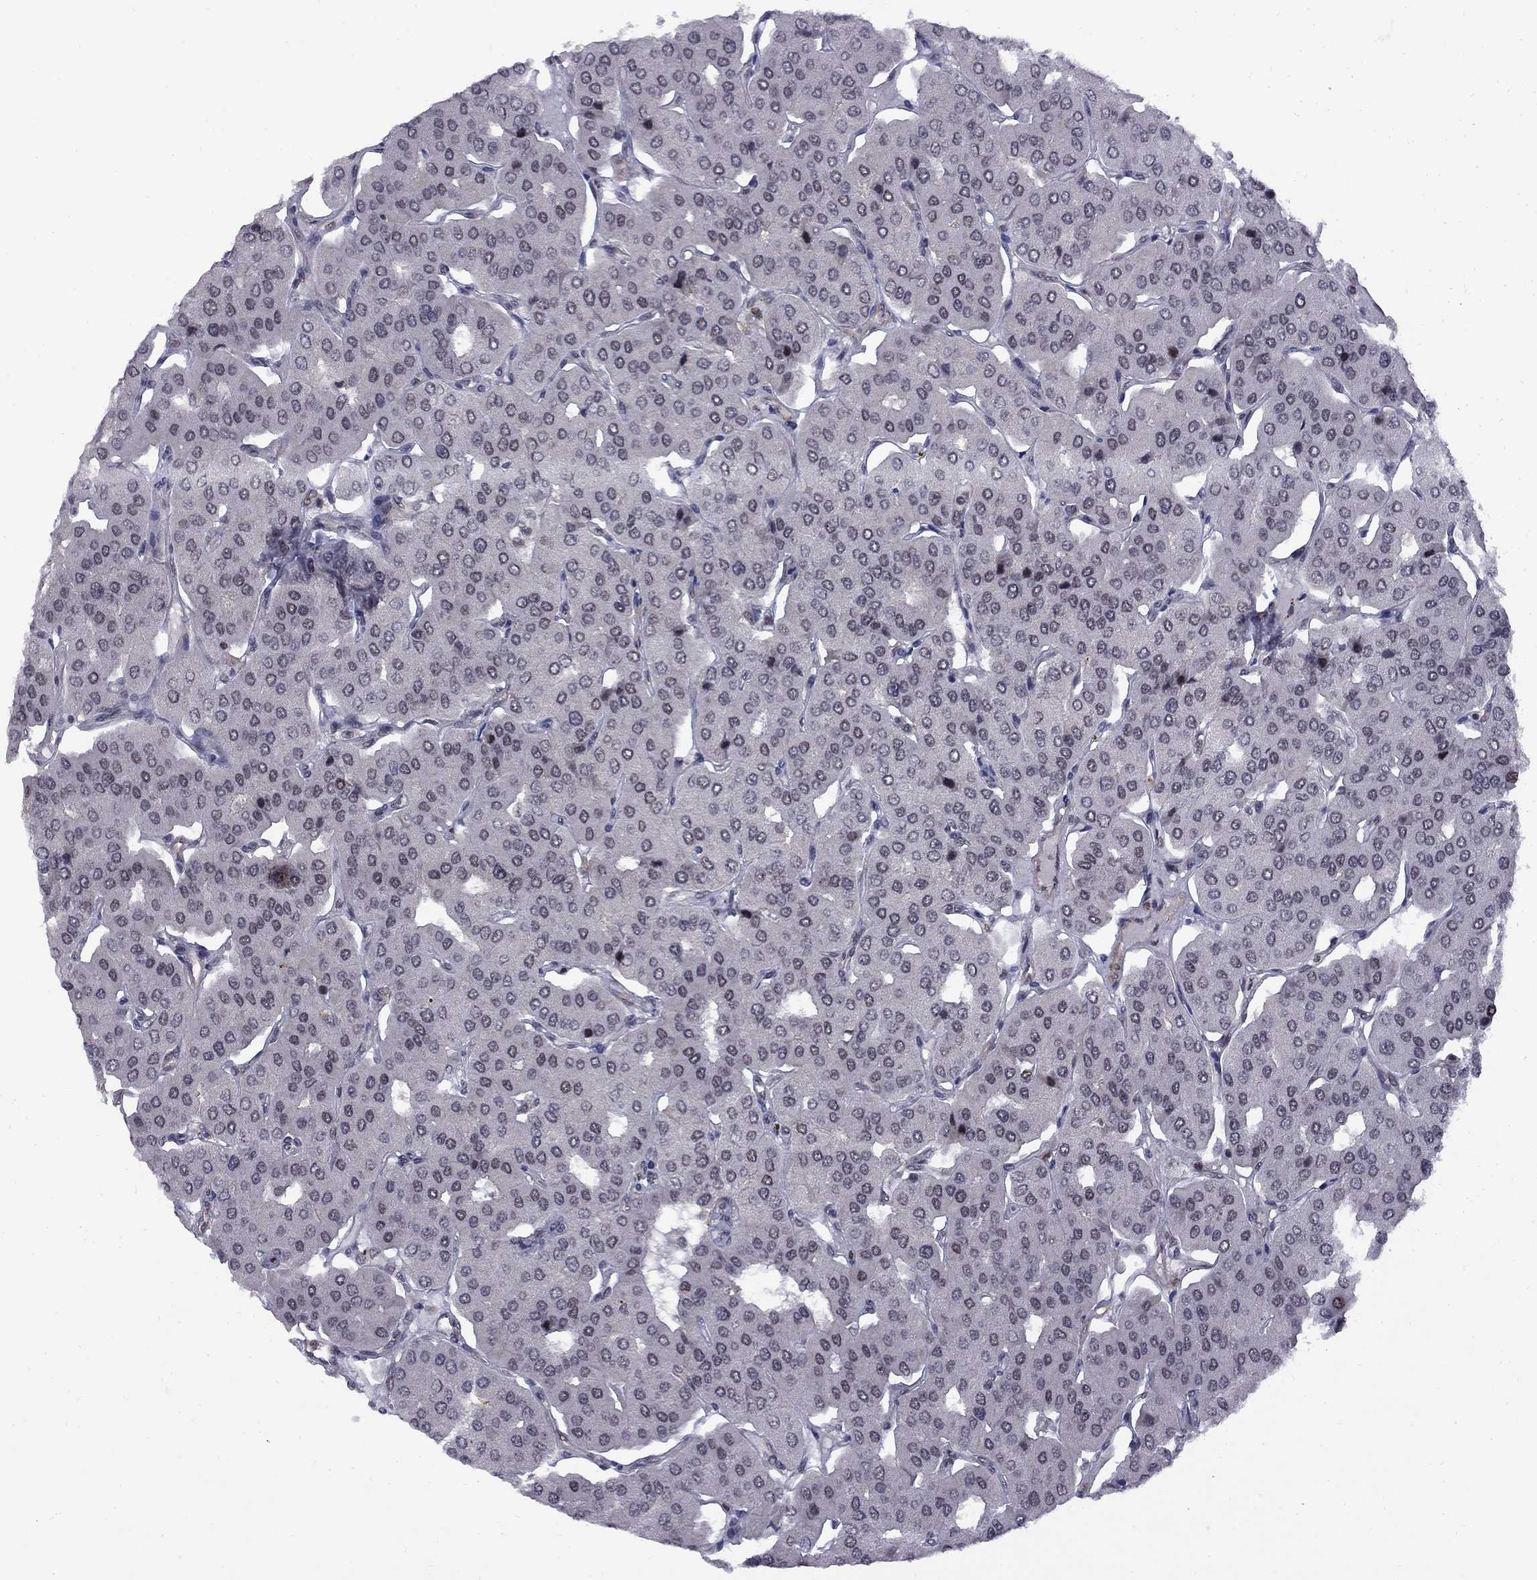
{"staining": {"intensity": "negative", "quantity": "none", "location": "none"}, "tissue": "parathyroid gland", "cell_type": "Glandular cells", "image_type": "normal", "snomed": [{"axis": "morphology", "description": "Normal tissue, NOS"}, {"axis": "morphology", "description": "Adenoma, NOS"}, {"axis": "topography", "description": "Parathyroid gland"}], "caption": "High power microscopy photomicrograph of an immunohistochemistry image of benign parathyroid gland, revealing no significant staining in glandular cells. Brightfield microscopy of IHC stained with DAB (3,3'-diaminobenzidine) (brown) and hematoxylin (blue), captured at high magnification.", "gene": "BRF1", "patient": {"sex": "female", "age": 86}}